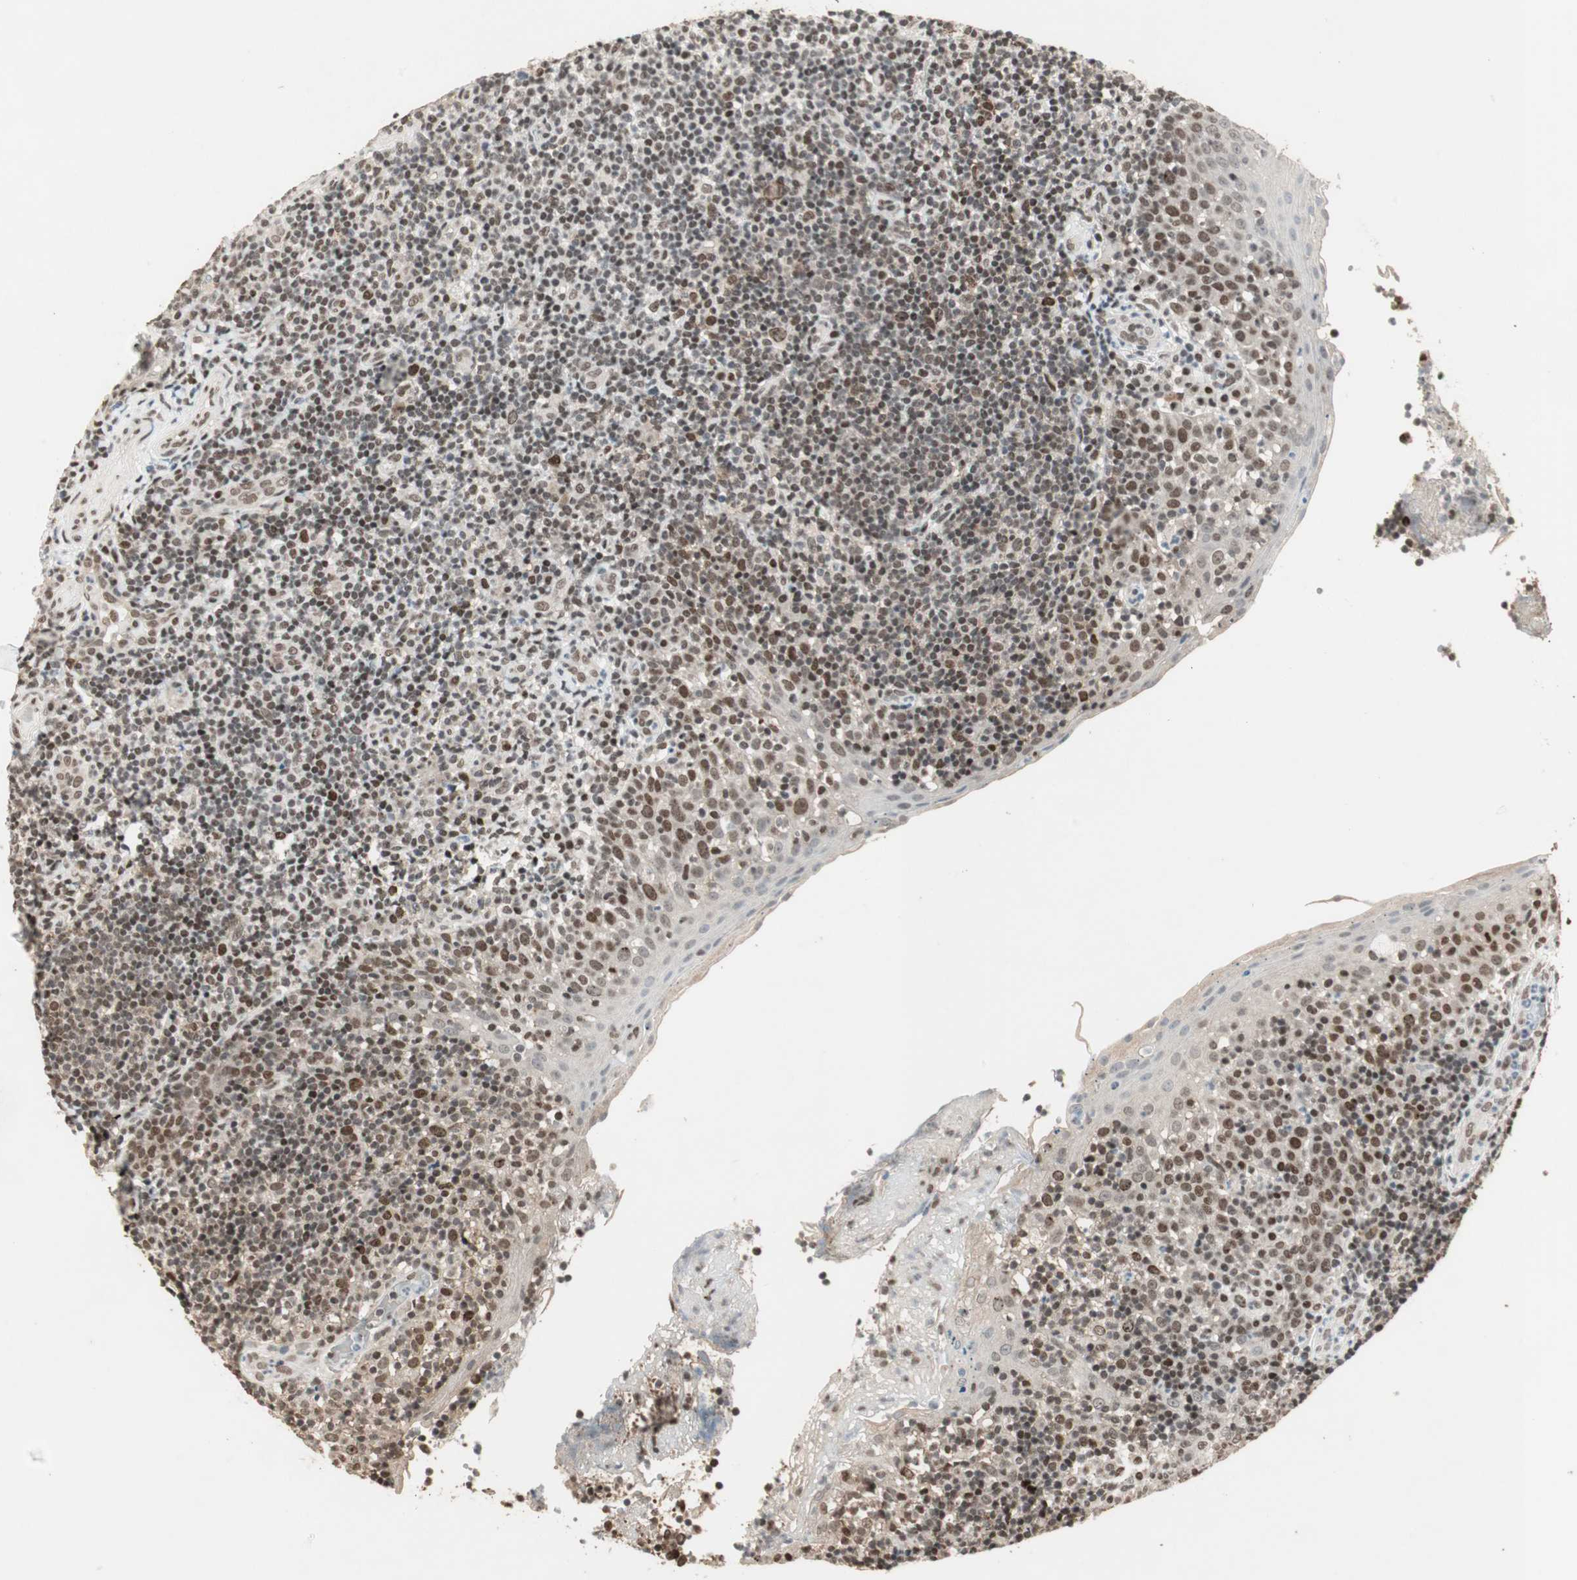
{"staining": {"intensity": "moderate", "quantity": ">75%", "location": "nuclear"}, "tissue": "tonsil", "cell_type": "Non-germinal center cells", "image_type": "normal", "snomed": [{"axis": "morphology", "description": "Normal tissue, NOS"}, {"axis": "topography", "description": "Tonsil"}], "caption": "Immunohistochemical staining of benign human tonsil shows medium levels of moderate nuclear staining in about >75% of non-germinal center cells.", "gene": "MDC1", "patient": {"sex": "female", "age": 40}}